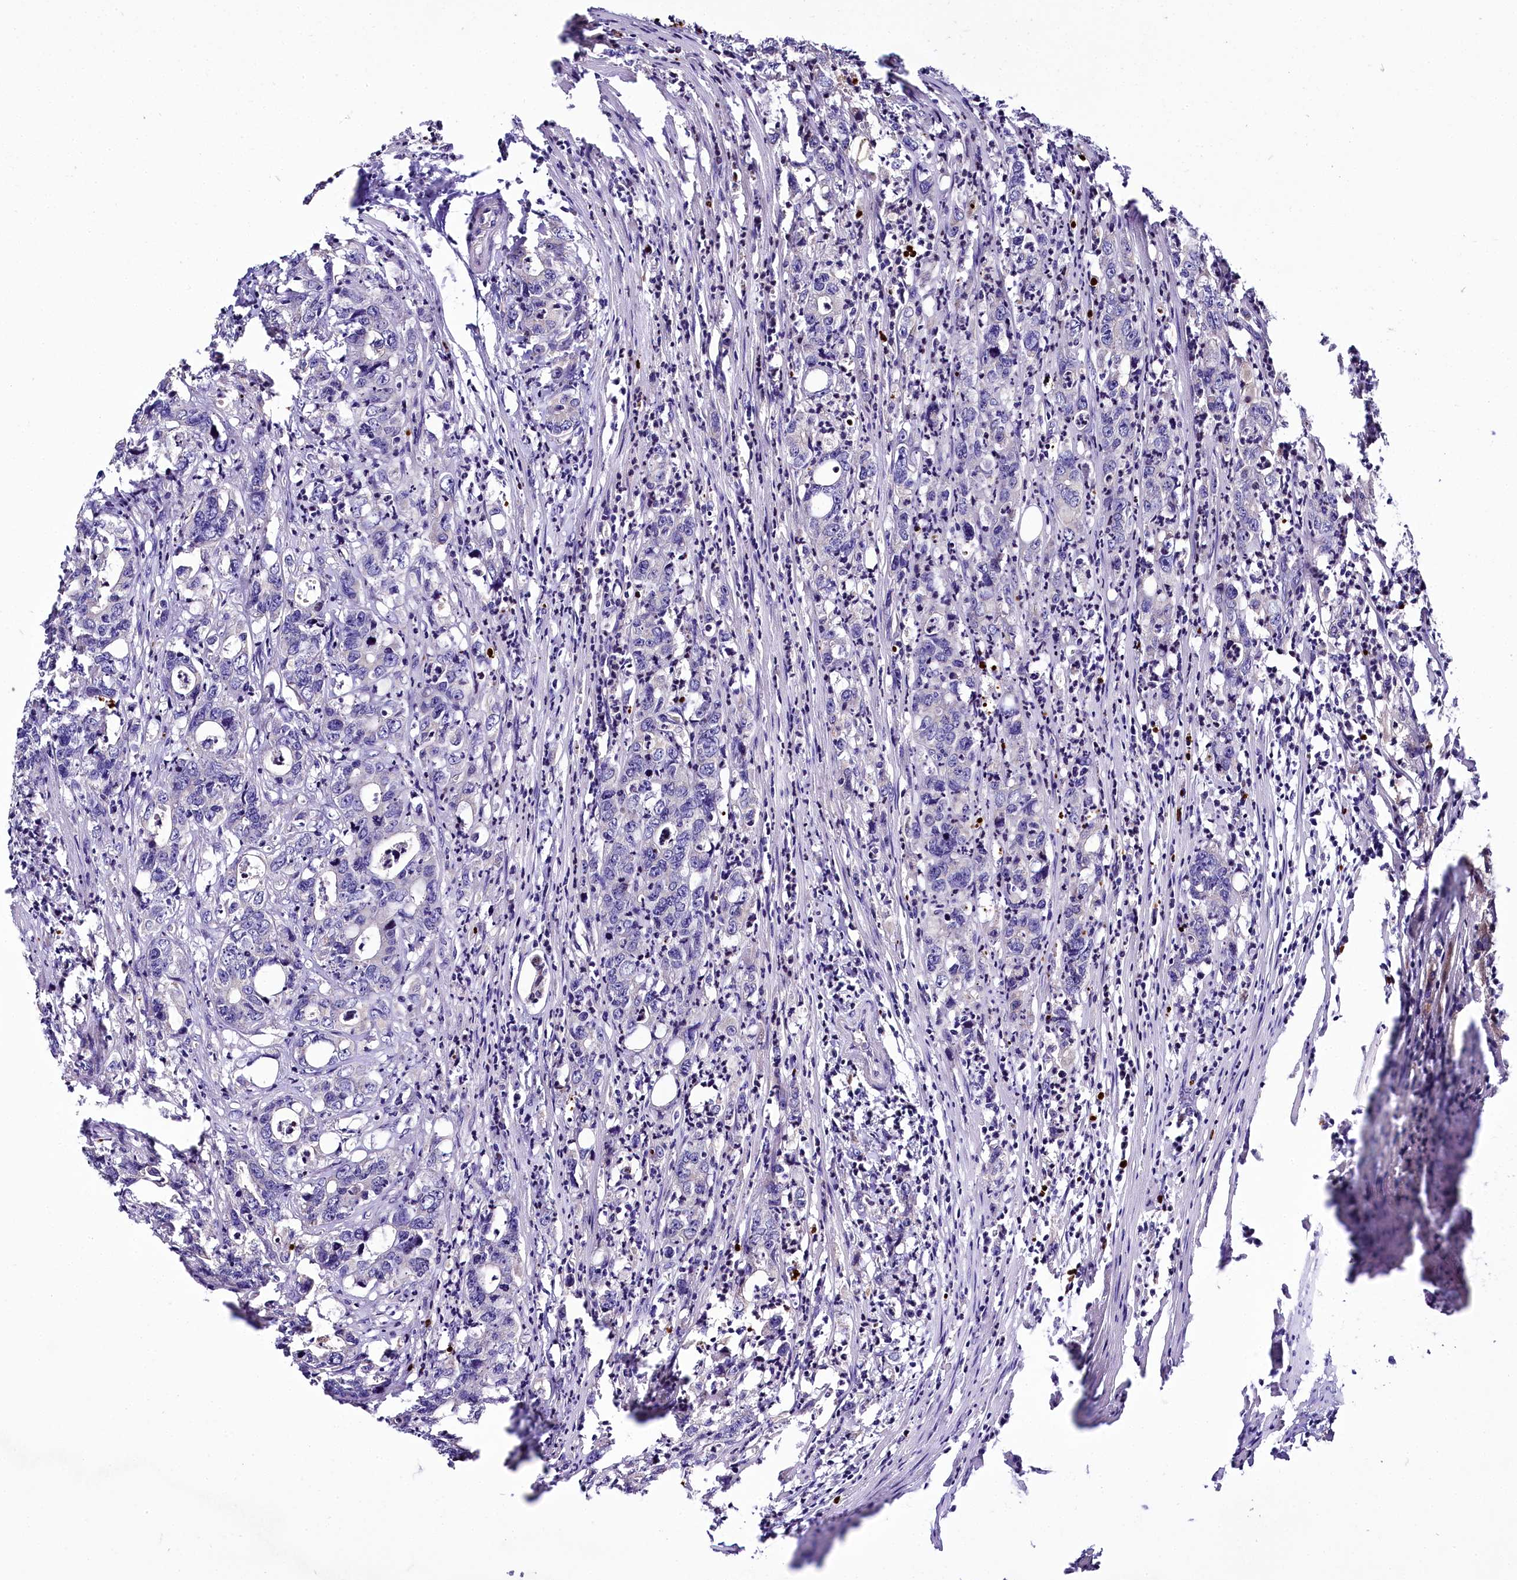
{"staining": {"intensity": "negative", "quantity": "none", "location": "none"}, "tissue": "colorectal cancer", "cell_type": "Tumor cells", "image_type": "cancer", "snomed": [{"axis": "morphology", "description": "Adenocarcinoma, NOS"}, {"axis": "topography", "description": "Colon"}], "caption": "Tumor cells are negative for protein expression in human colorectal cancer (adenocarcinoma). The staining was performed using DAB to visualize the protein expression in brown, while the nuclei were stained in blue with hematoxylin (Magnification: 20x).", "gene": "ZC3H12C", "patient": {"sex": "female", "age": 75}}